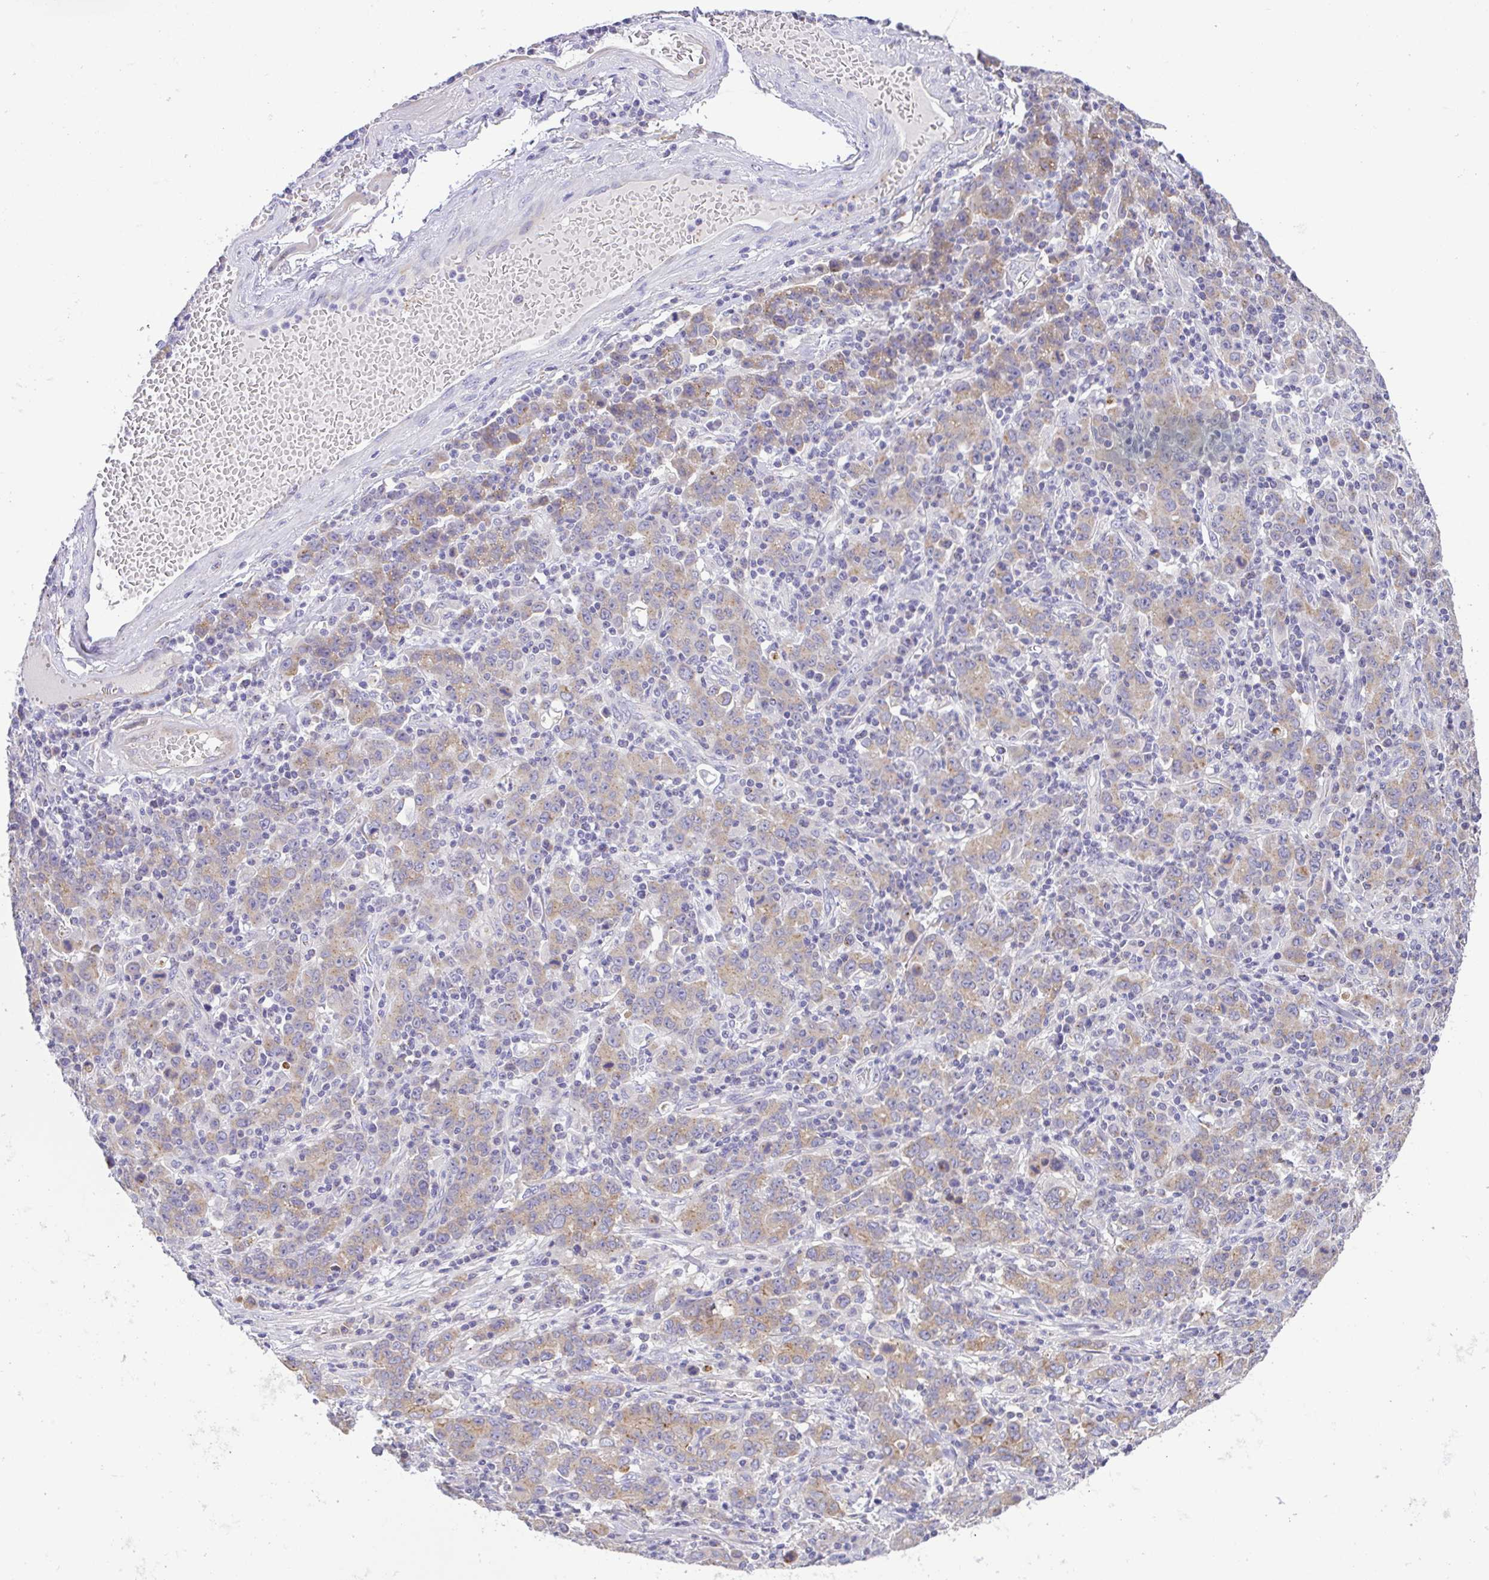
{"staining": {"intensity": "weak", "quantity": ">75%", "location": "cytoplasmic/membranous"}, "tissue": "stomach cancer", "cell_type": "Tumor cells", "image_type": "cancer", "snomed": [{"axis": "morphology", "description": "Adenocarcinoma, NOS"}, {"axis": "topography", "description": "Stomach, upper"}], "caption": "Weak cytoplasmic/membranous protein positivity is identified in about >75% of tumor cells in adenocarcinoma (stomach). The protein is stained brown, and the nuclei are stained in blue (DAB (3,3'-diaminobenzidine) IHC with brightfield microscopy, high magnification).", "gene": "SLC13A1", "patient": {"sex": "male", "age": 69}}